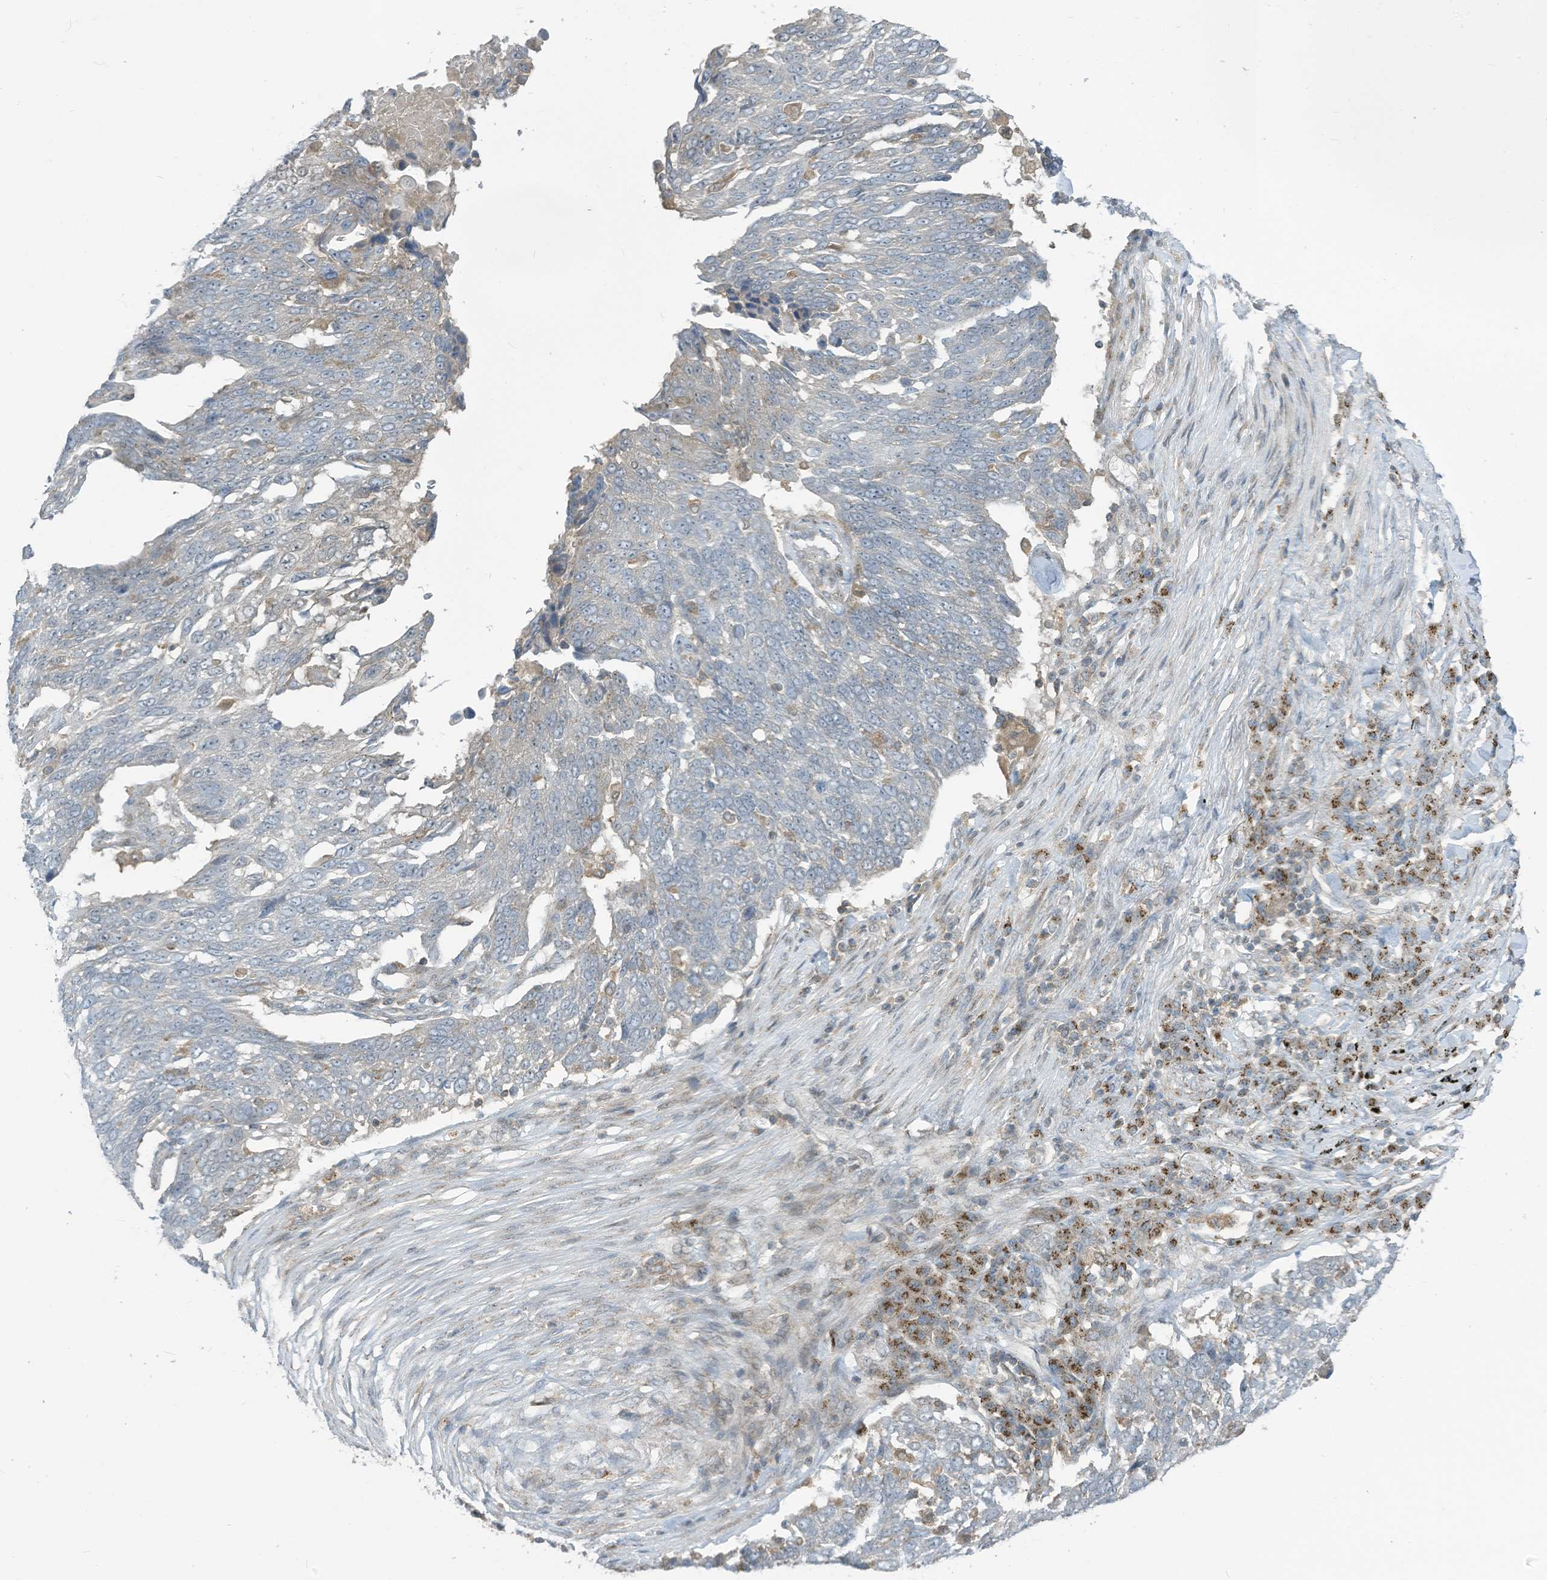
{"staining": {"intensity": "negative", "quantity": "none", "location": "none"}, "tissue": "lung cancer", "cell_type": "Tumor cells", "image_type": "cancer", "snomed": [{"axis": "morphology", "description": "Squamous cell carcinoma, NOS"}, {"axis": "topography", "description": "Lung"}], "caption": "Lung cancer was stained to show a protein in brown. There is no significant expression in tumor cells.", "gene": "PARVG", "patient": {"sex": "male", "age": 66}}